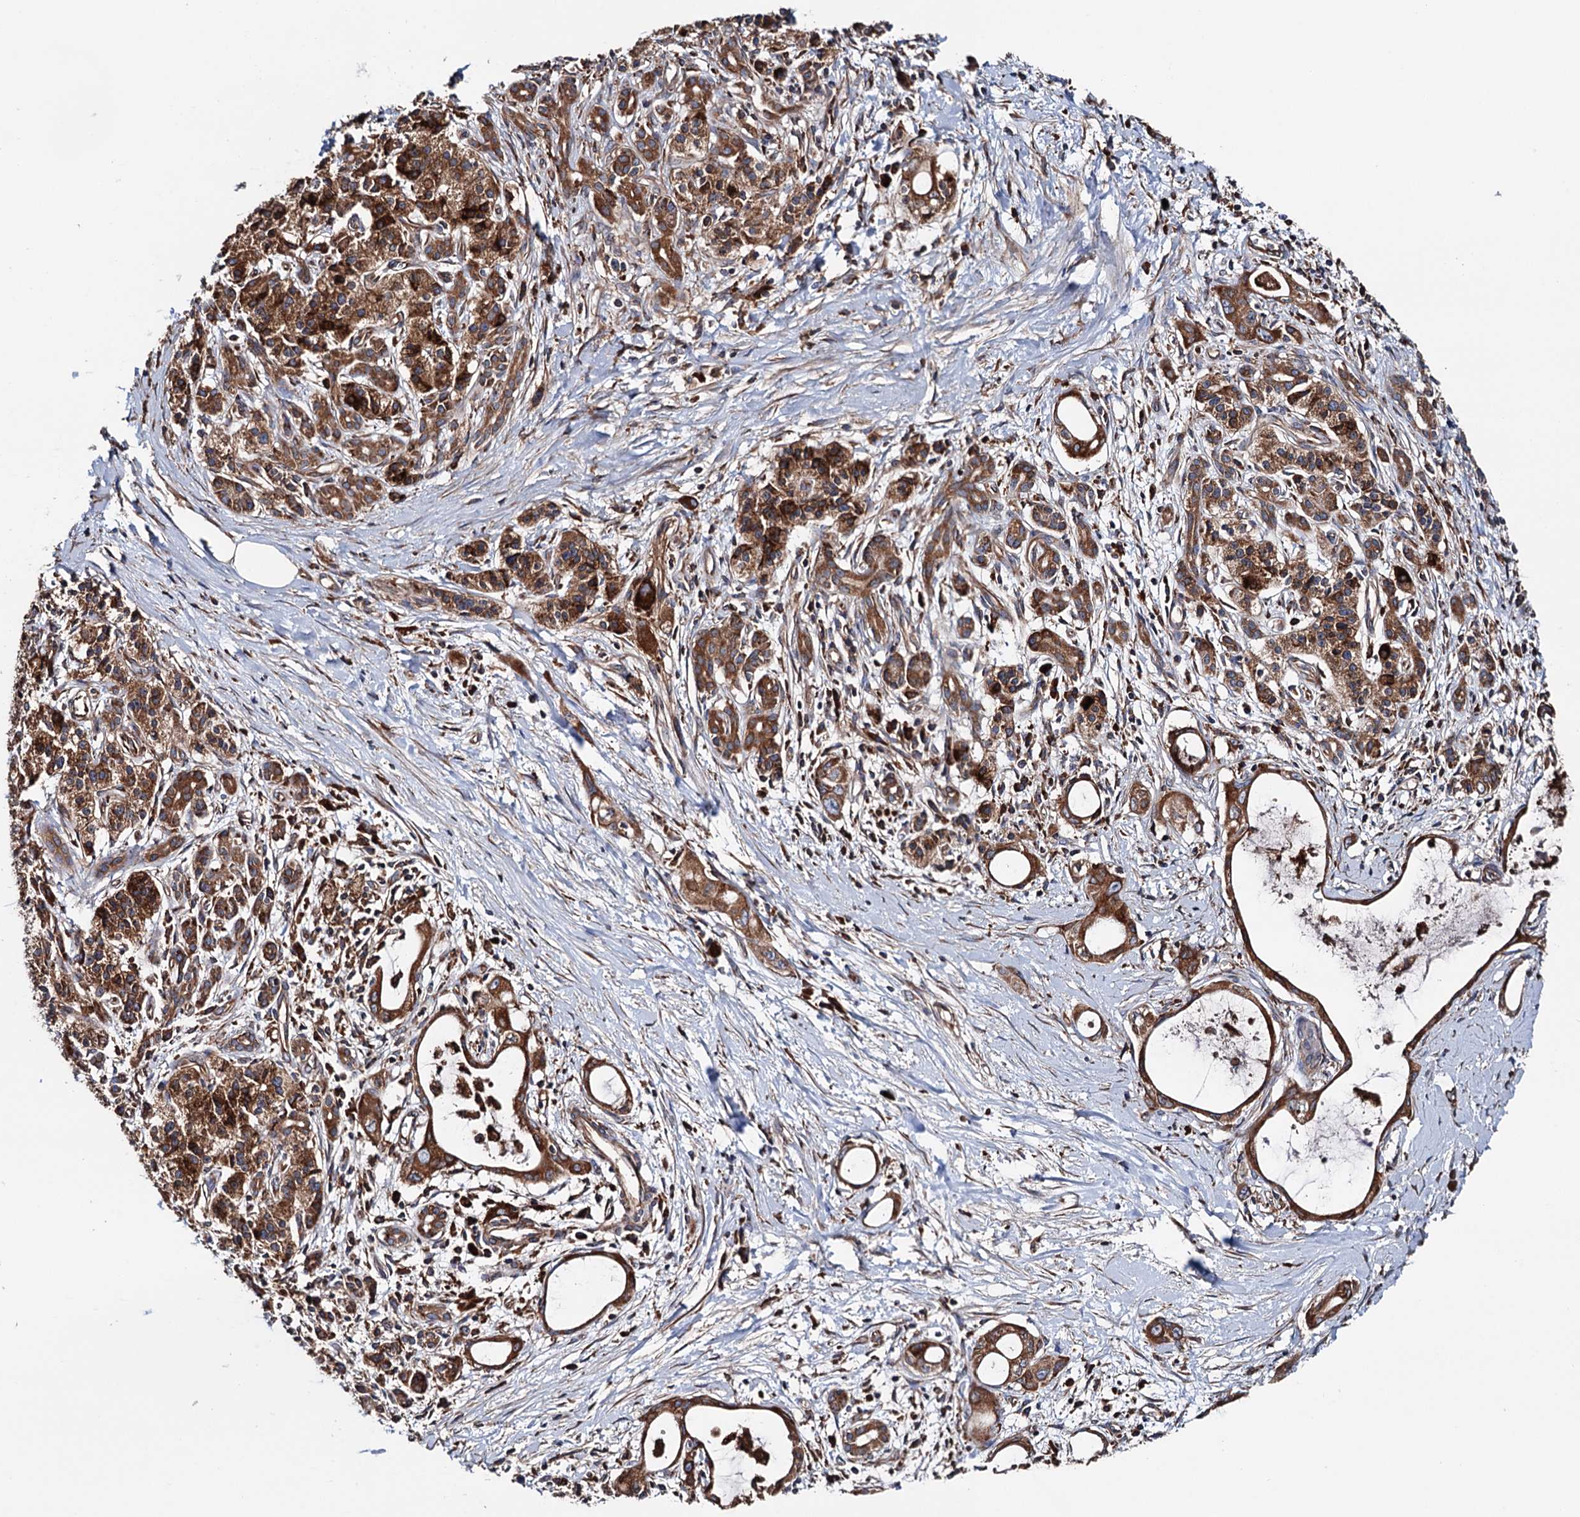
{"staining": {"intensity": "strong", "quantity": ">75%", "location": "cytoplasmic/membranous"}, "tissue": "pancreatic cancer", "cell_type": "Tumor cells", "image_type": "cancer", "snomed": [{"axis": "morphology", "description": "Adenocarcinoma, NOS"}, {"axis": "topography", "description": "Pancreas"}], "caption": "A photomicrograph of human pancreatic cancer (adenocarcinoma) stained for a protein exhibits strong cytoplasmic/membranous brown staining in tumor cells.", "gene": "ERP29", "patient": {"sex": "male", "age": 72}}